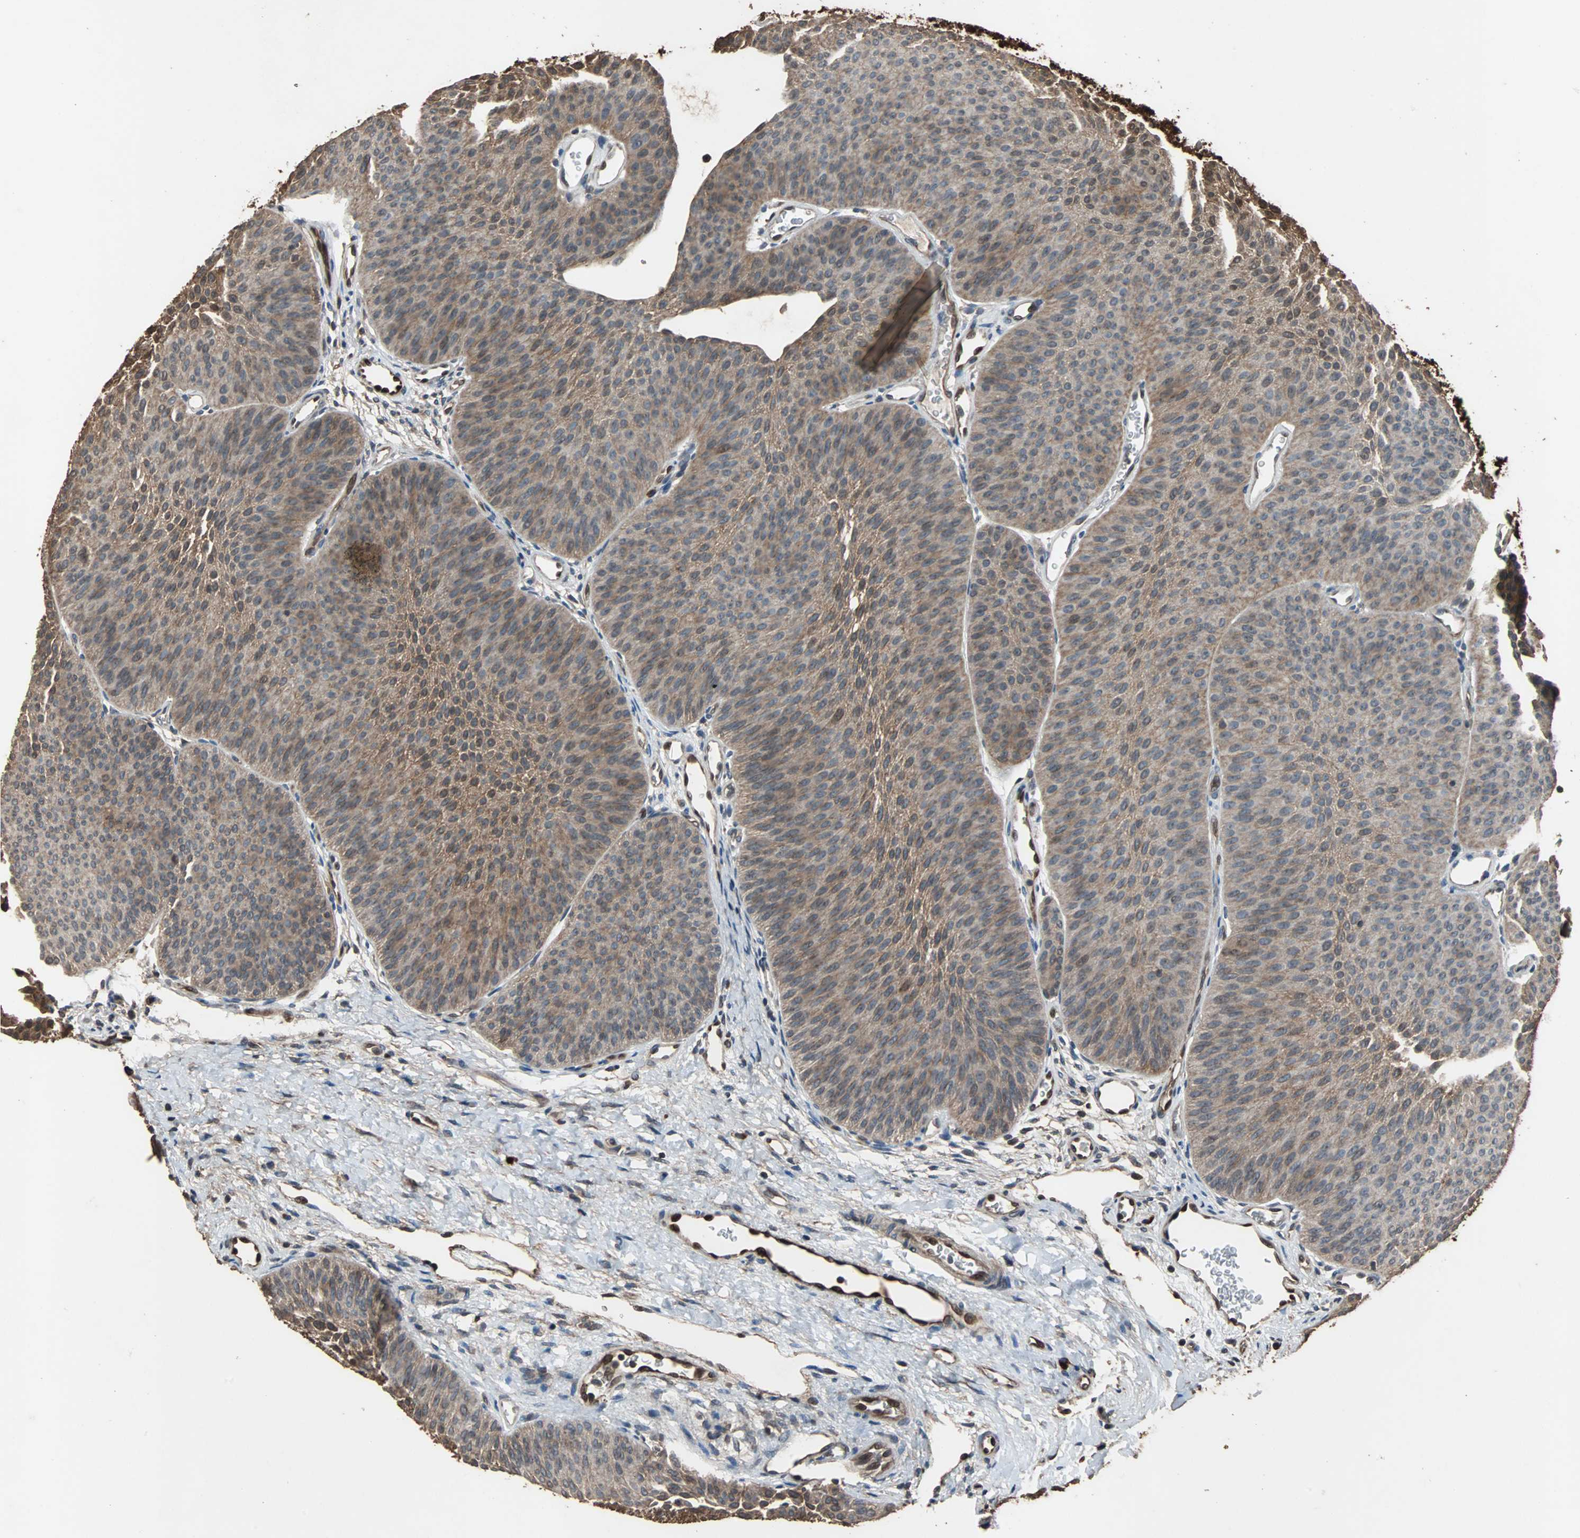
{"staining": {"intensity": "moderate", "quantity": "25%-75%", "location": "cytoplasmic/membranous"}, "tissue": "urothelial cancer", "cell_type": "Tumor cells", "image_type": "cancer", "snomed": [{"axis": "morphology", "description": "Urothelial carcinoma, Low grade"}, {"axis": "topography", "description": "Urinary bladder"}], "caption": "Protein expression analysis of human urothelial cancer reveals moderate cytoplasmic/membranous staining in approximately 25%-75% of tumor cells.", "gene": "NDRG1", "patient": {"sex": "female", "age": 60}}